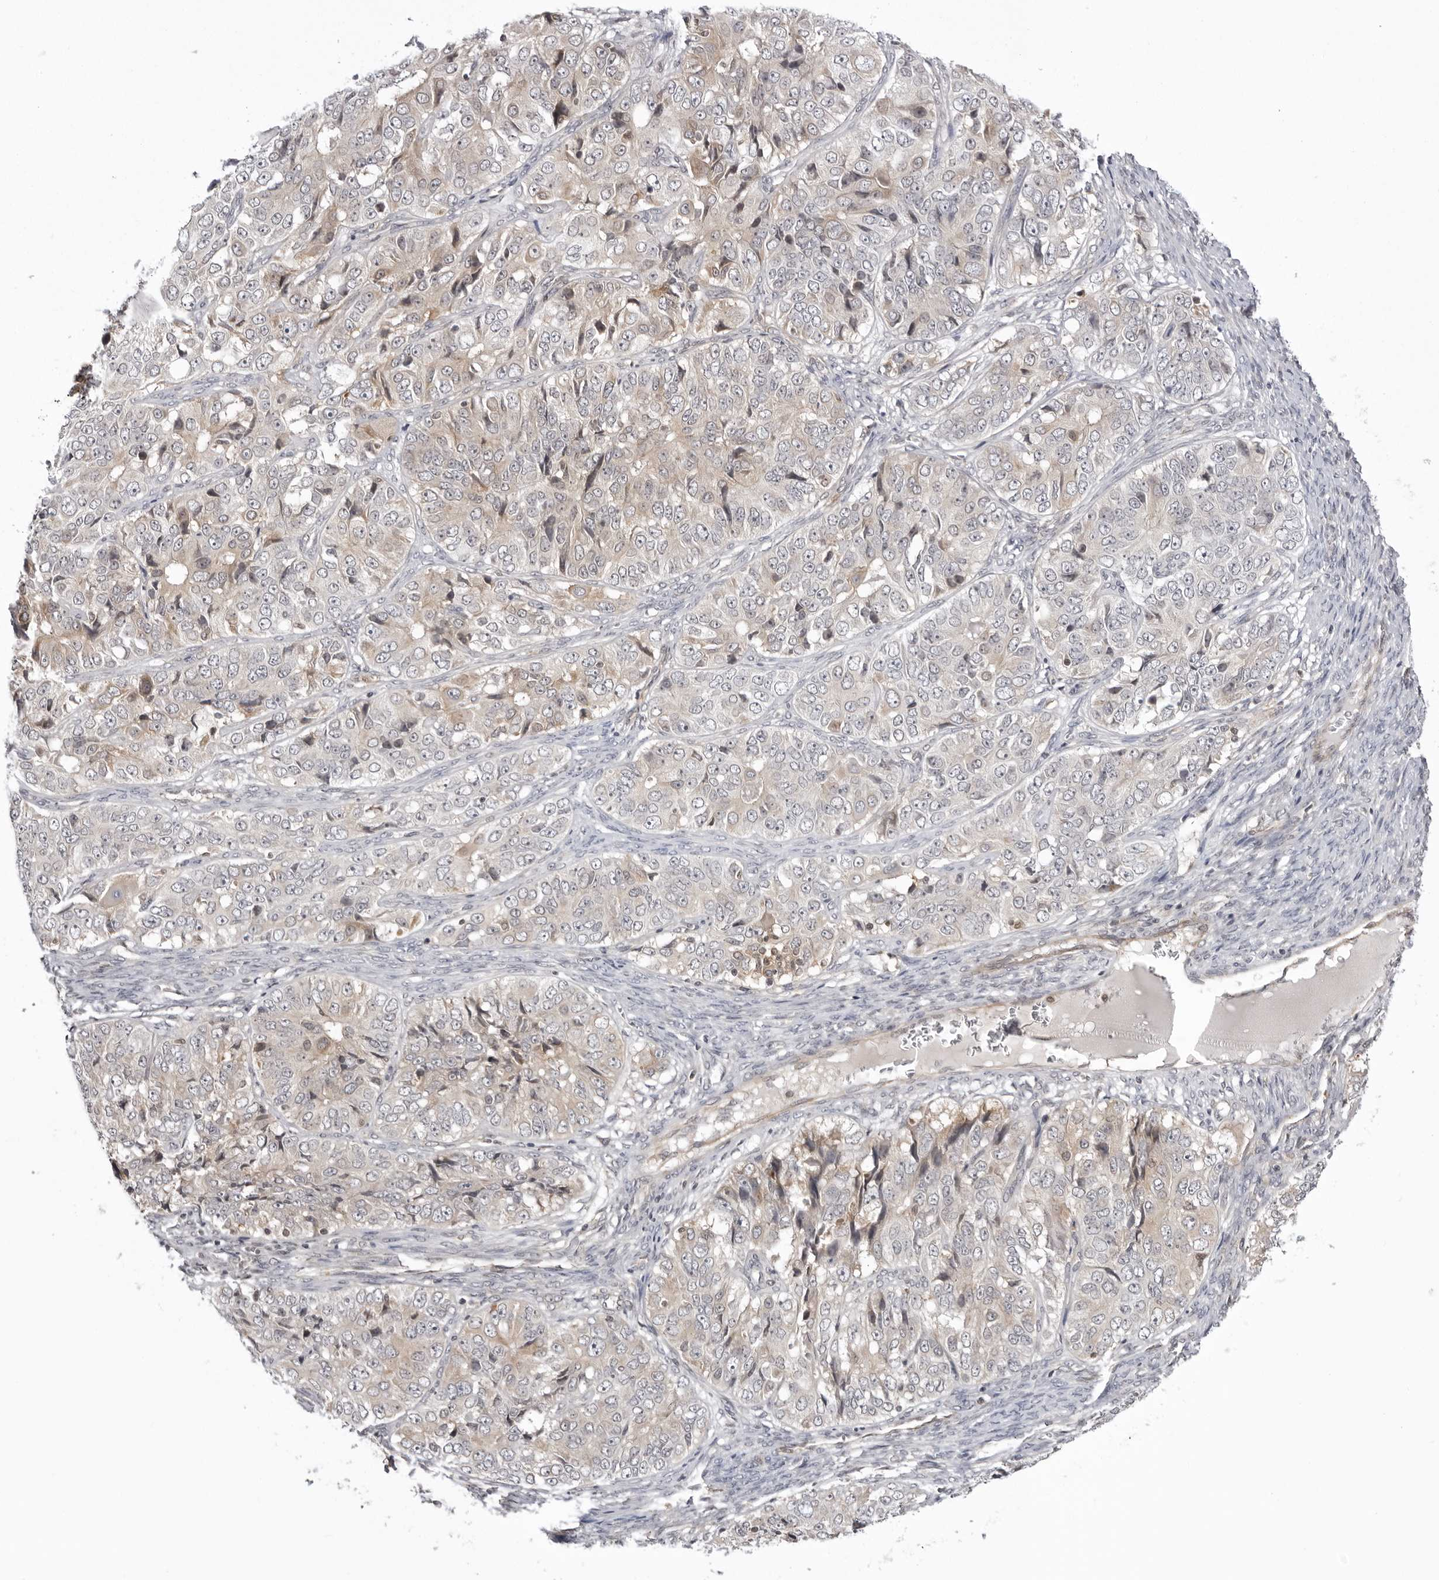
{"staining": {"intensity": "weak", "quantity": "<25%", "location": "cytoplasmic/membranous"}, "tissue": "ovarian cancer", "cell_type": "Tumor cells", "image_type": "cancer", "snomed": [{"axis": "morphology", "description": "Carcinoma, endometroid"}, {"axis": "topography", "description": "Ovary"}], "caption": "High magnification brightfield microscopy of endometroid carcinoma (ovarian) stained with DAB (brown) and counterstained with hematoxylin (blue): tumor cells show no significant positivity.", "gene": "USP43", "patient": {"sex": "female", "age": 51}}